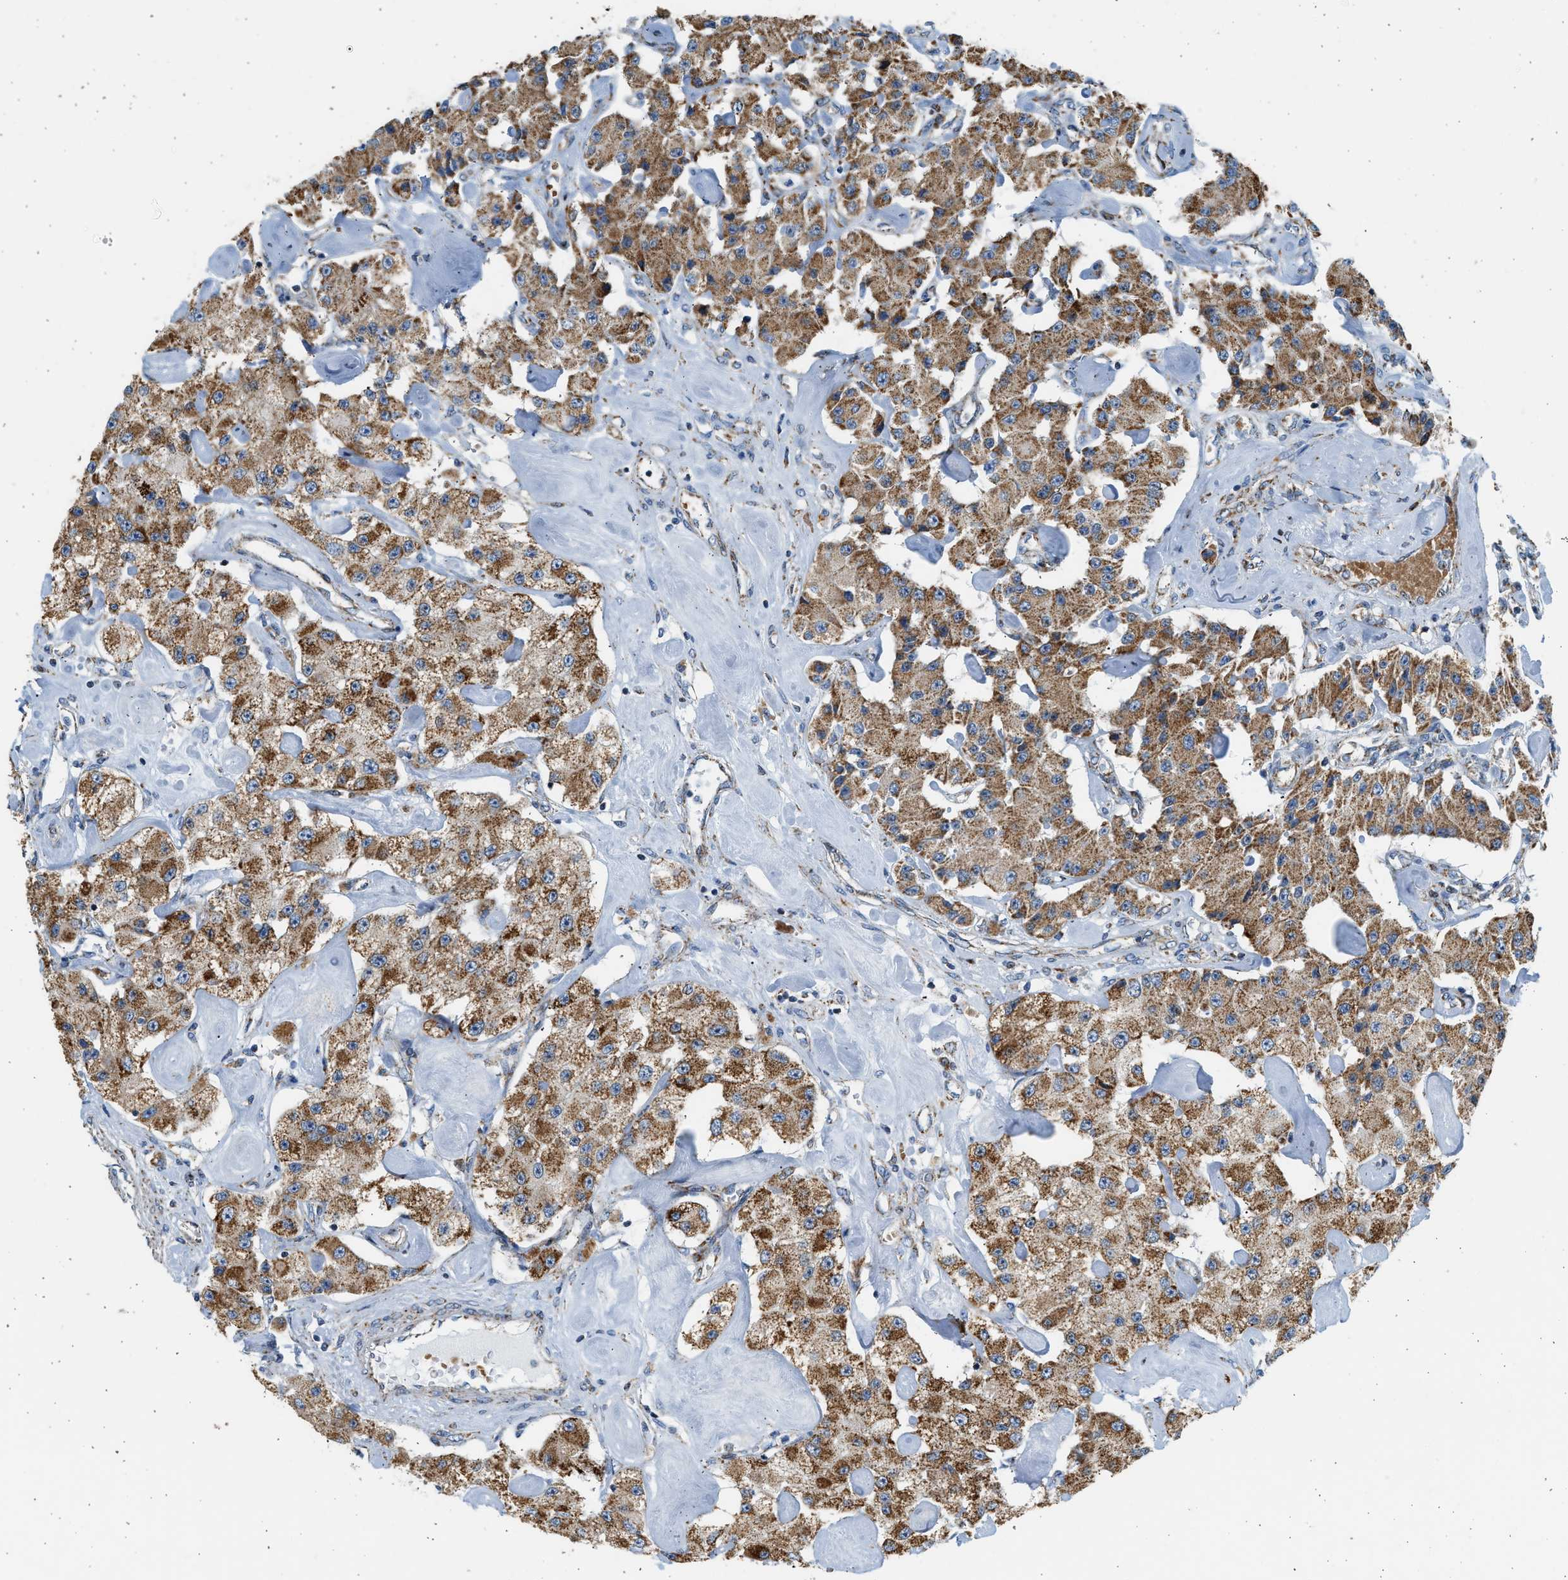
{"staining": {"intensity": "moderate", "quantity": ">75%", "location": "cytoplasmic/membranous"}, "tissue": "carcinoid", "cell_type": "Tumor cells", "image_type": "cancer", "snomed": [{"axis": "morphology", "description": "Carcinoid, malignant, NOS"}, {"axis": "topography", "description": "Pancreas"}], "caption": "Carcinoid (malignant) tissue displays moderate cytoplasmic/membranous positivity in approximately >75% of tumor cells", "gene": "KCNMB3", "patient": {"sex": "male", "age": 41}}